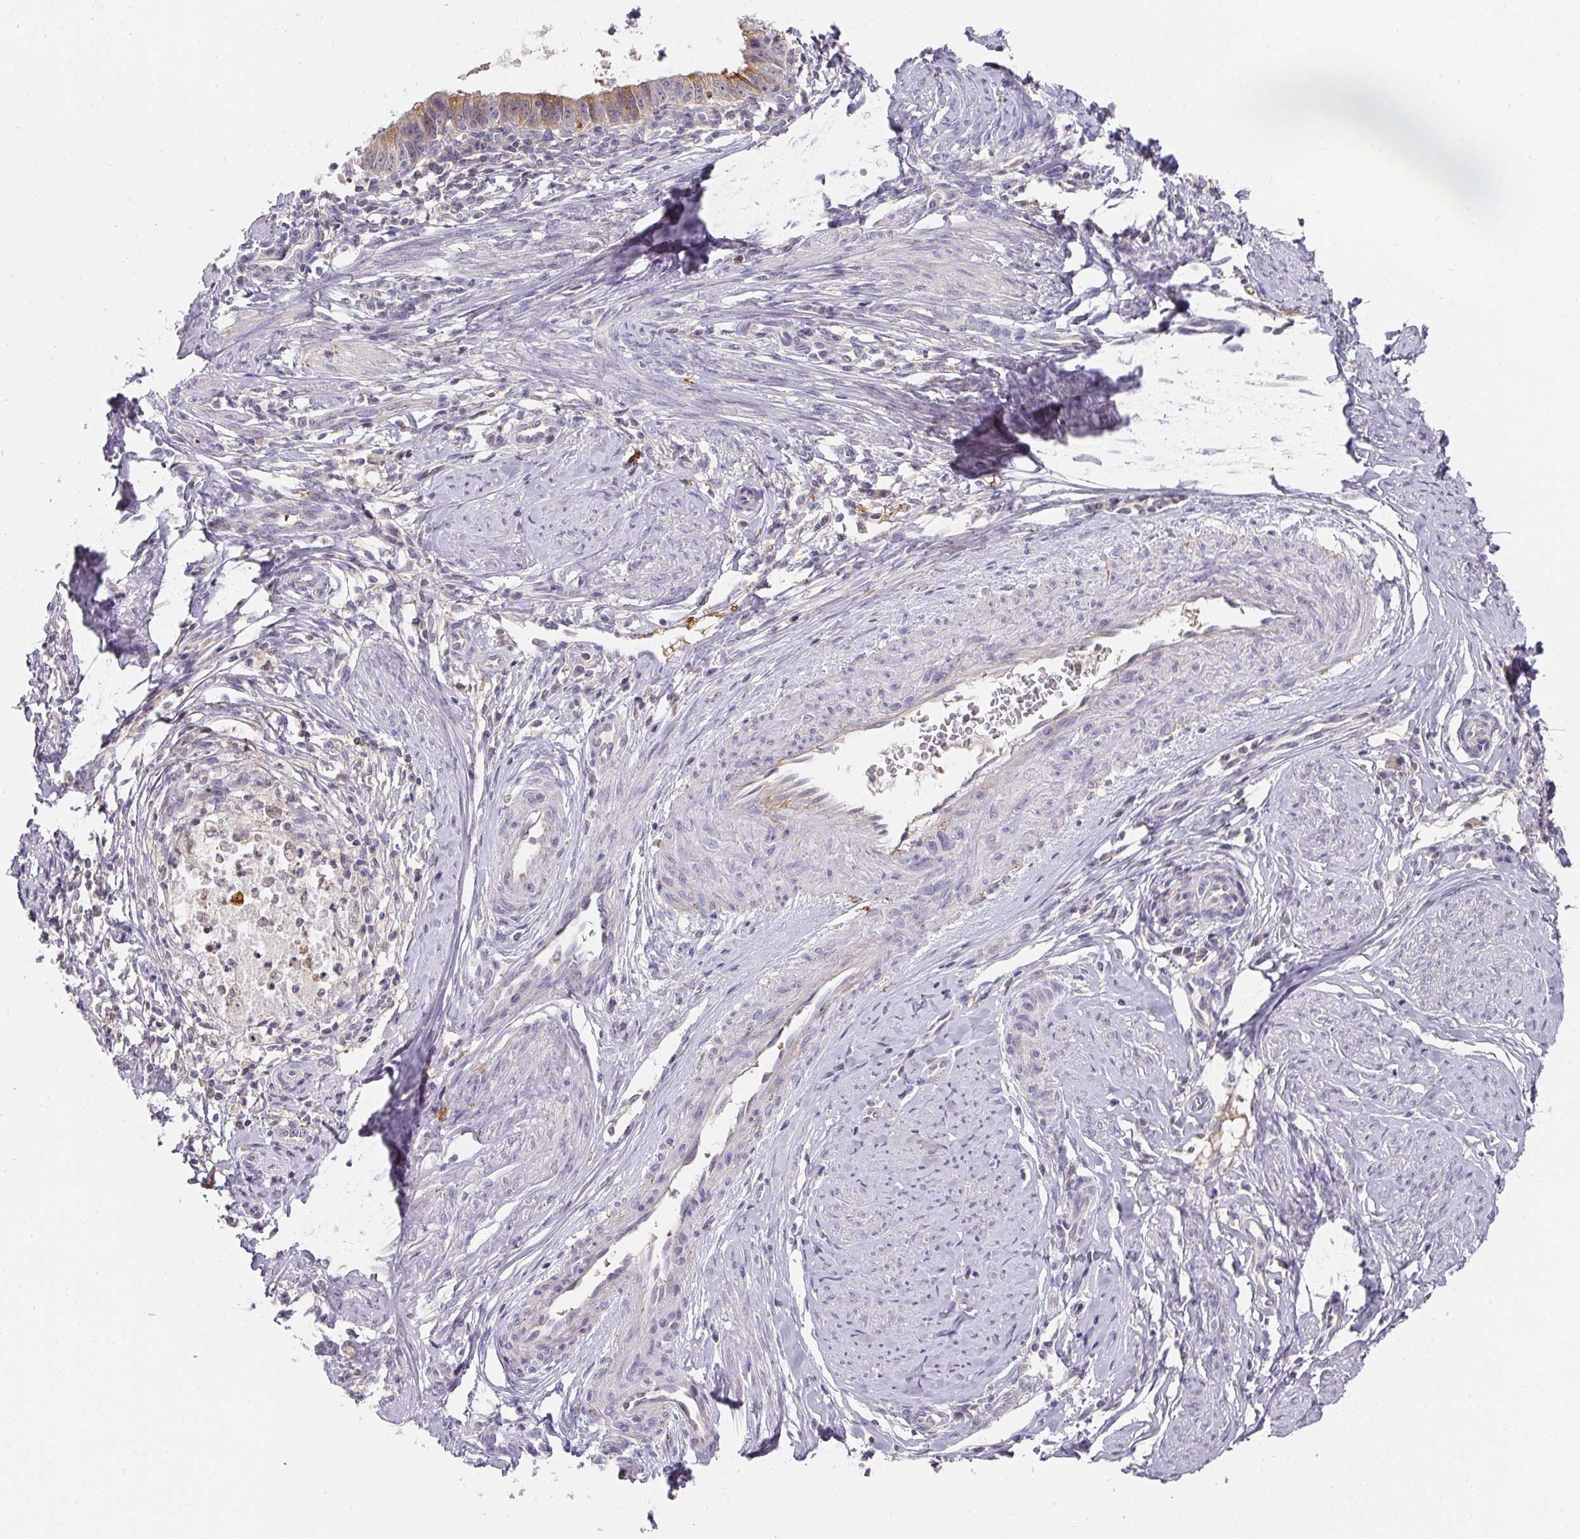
{"staining": {"intensity": "weak", "quantity": ">75%", "location": "cytoplasmic/membranous"}, "tissue": "cervical cancer", "cell_type": "Tumor cells", "image_type": "cancer", "snomed": [{"axis": "morphology", "description": "Adenocarcinoma, NOS"}, {"axis": "topography", "description": "Cervix"}], "caption": "The histopathology image displays a brown stain indicating the presence of a protein in the cytoplasmic/membranous of tumor cells in cervical cancer (adenocarcinoma). The protein of interest is shown in brown color, while the nuclei are stained blue.", "gene": "FOXN4", "patient": {"sex": "female", "age": 36}}